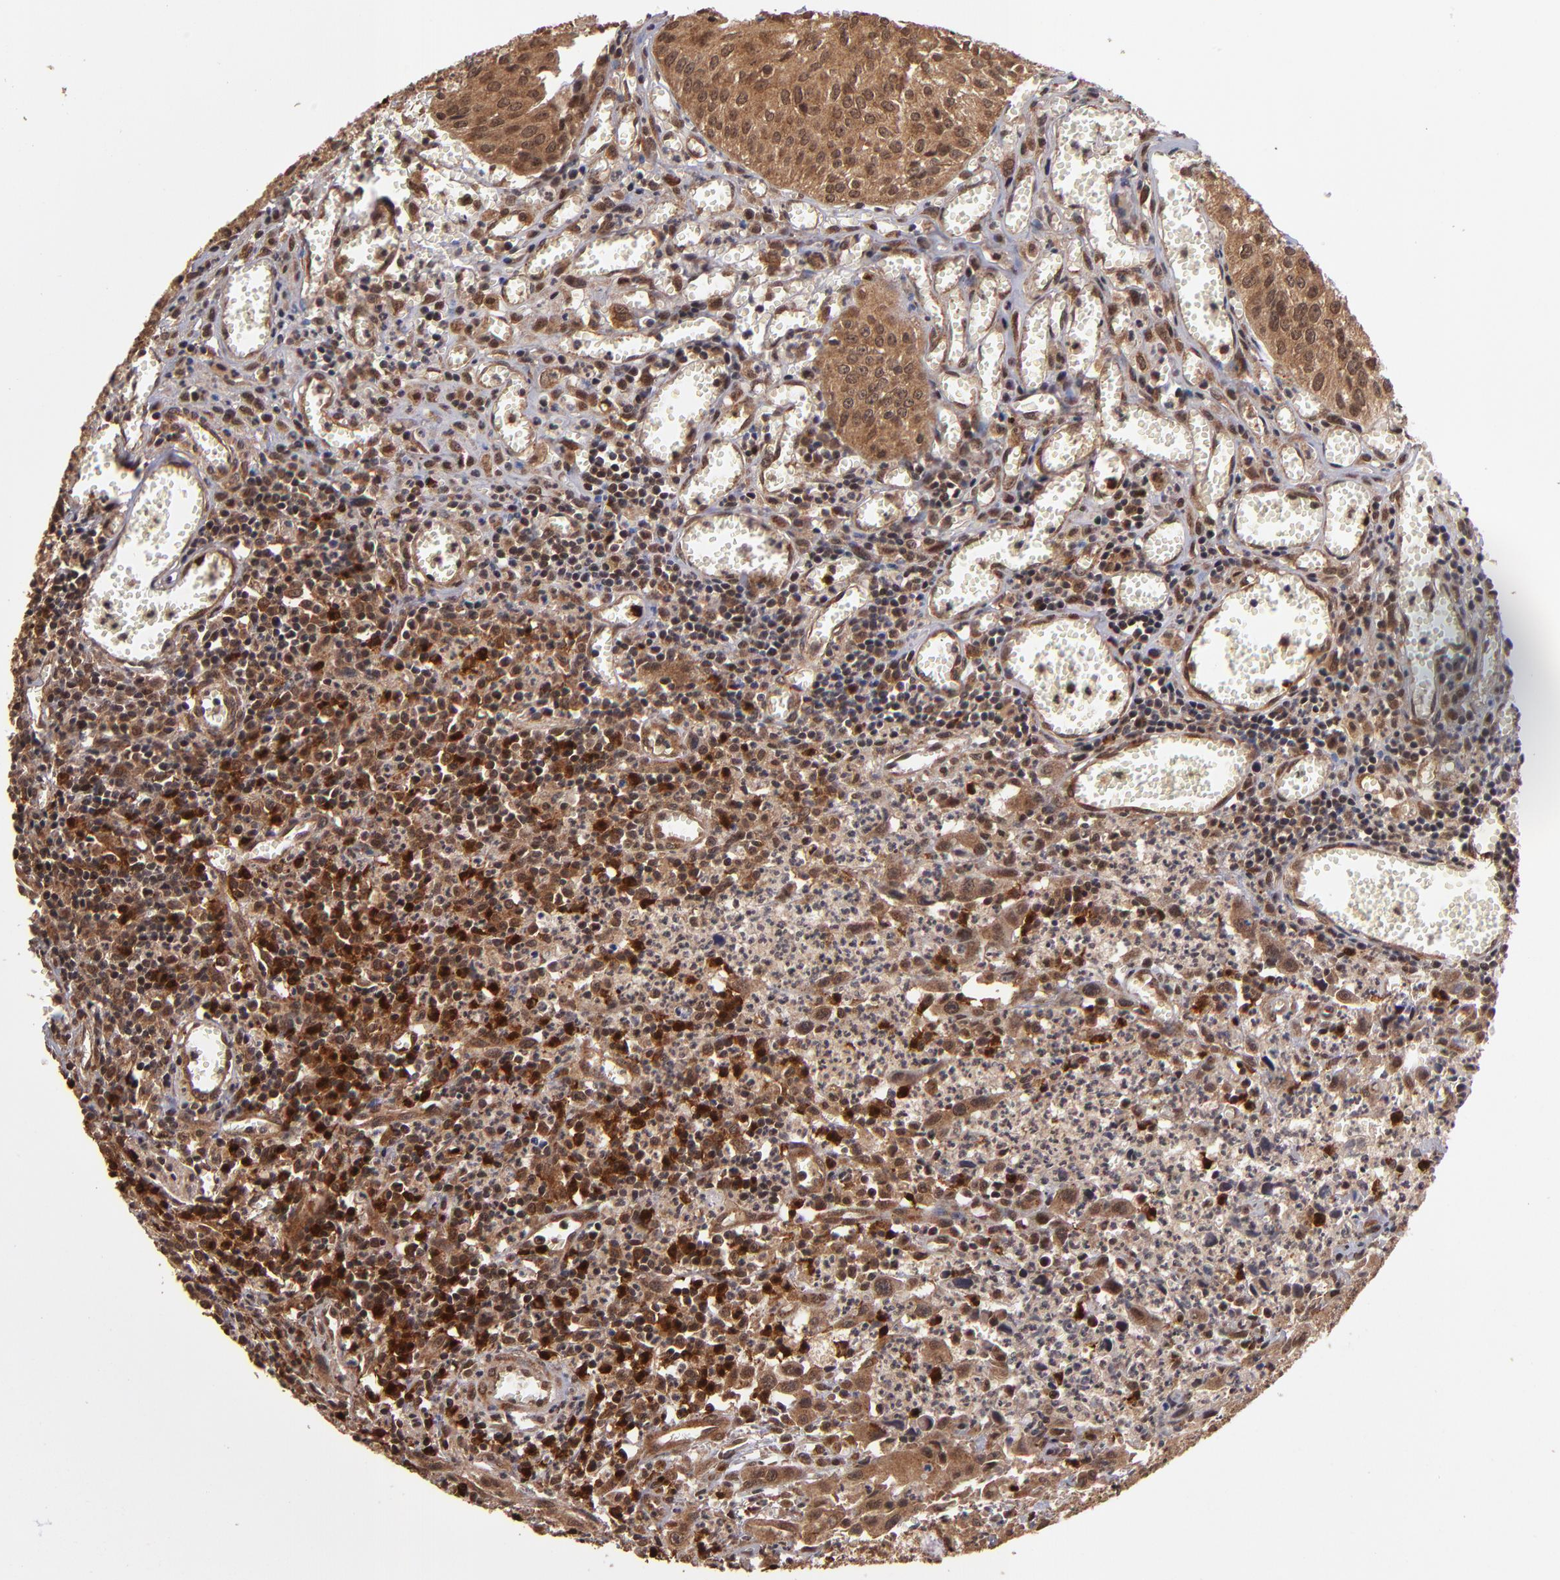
{"staining": {"intensity": "strong", "quantity": ">75%", "location": "cytoplasmic/membranous"}, "tissue": "urothelial cancer", "cell_type": "Tumor cells", "image_type": "cancer", "snomed": [{"axis": "morphology", "description": "Urothelial carcinoma, High grade"}, {"axis": "topography", "description": "Urinary bladder"}], "caption": "IHC photomicrograph of human urothelial carcinoma (high-grade) stained for a protein (brown), which reveals high levels of strong cytoplasmic/membranous expression in approximately >75% of tumor cells.", "gene": "NFE2L2", "patient": {"sex": "male", "age": 66}}